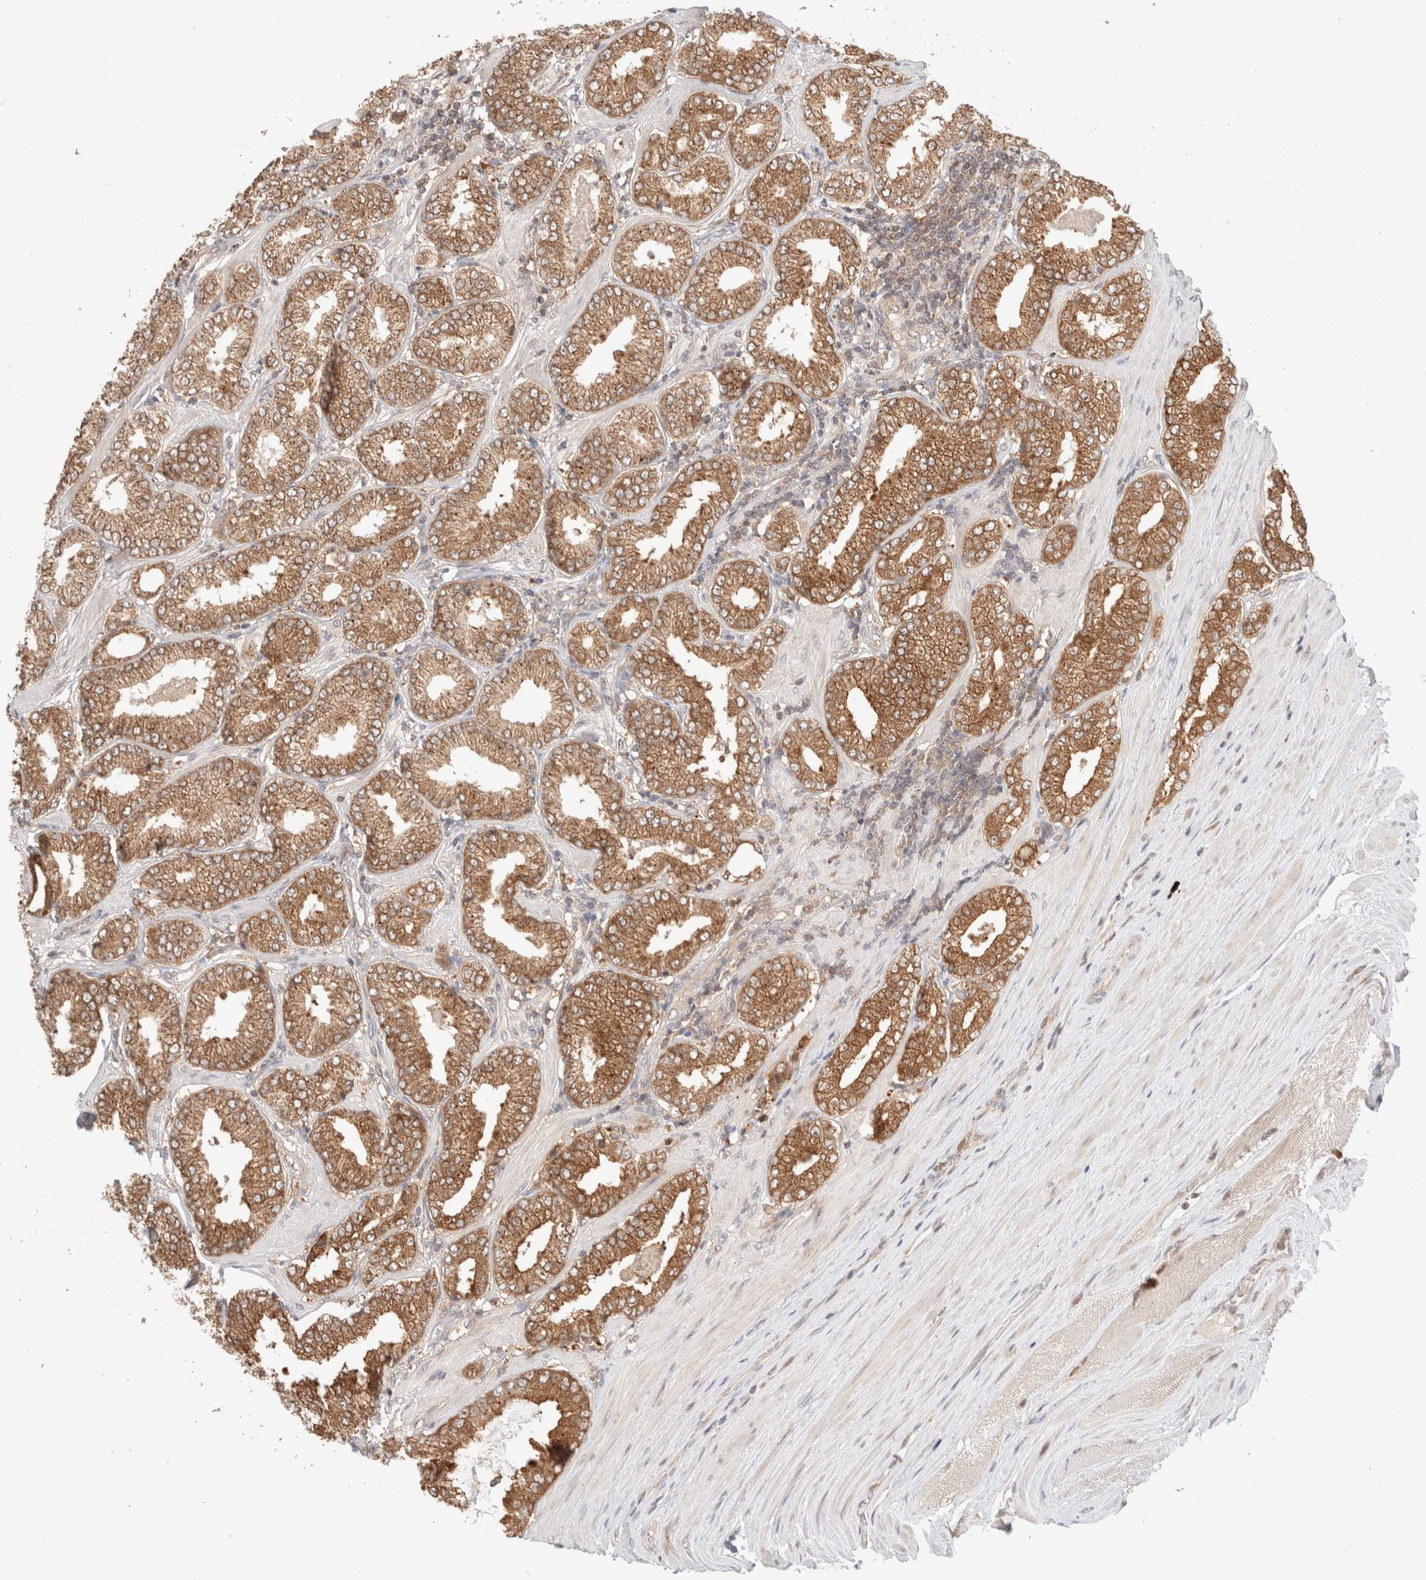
{"staining": {"intensity": "moderate", "quantity": ">75%", "location": "cytoplasmic/membranous"}, "tissue": "prostate cancer", "cell_type": "Tumor cells", "image_type": "cancer", "snomed": [{"axis": "morphology", "description": "Adenocarcinoma, Low grade"}, {"axis": "topography", "description": "Prostate"}], "caption": "Prostate cancer (adenocarcinoma (low-grade)) tissue displays moderate cytoplasmic/membranous positivity in about >75% of tumor cells", "gene": "XKR4", "patient": {"sex": "male", "age": 62}}